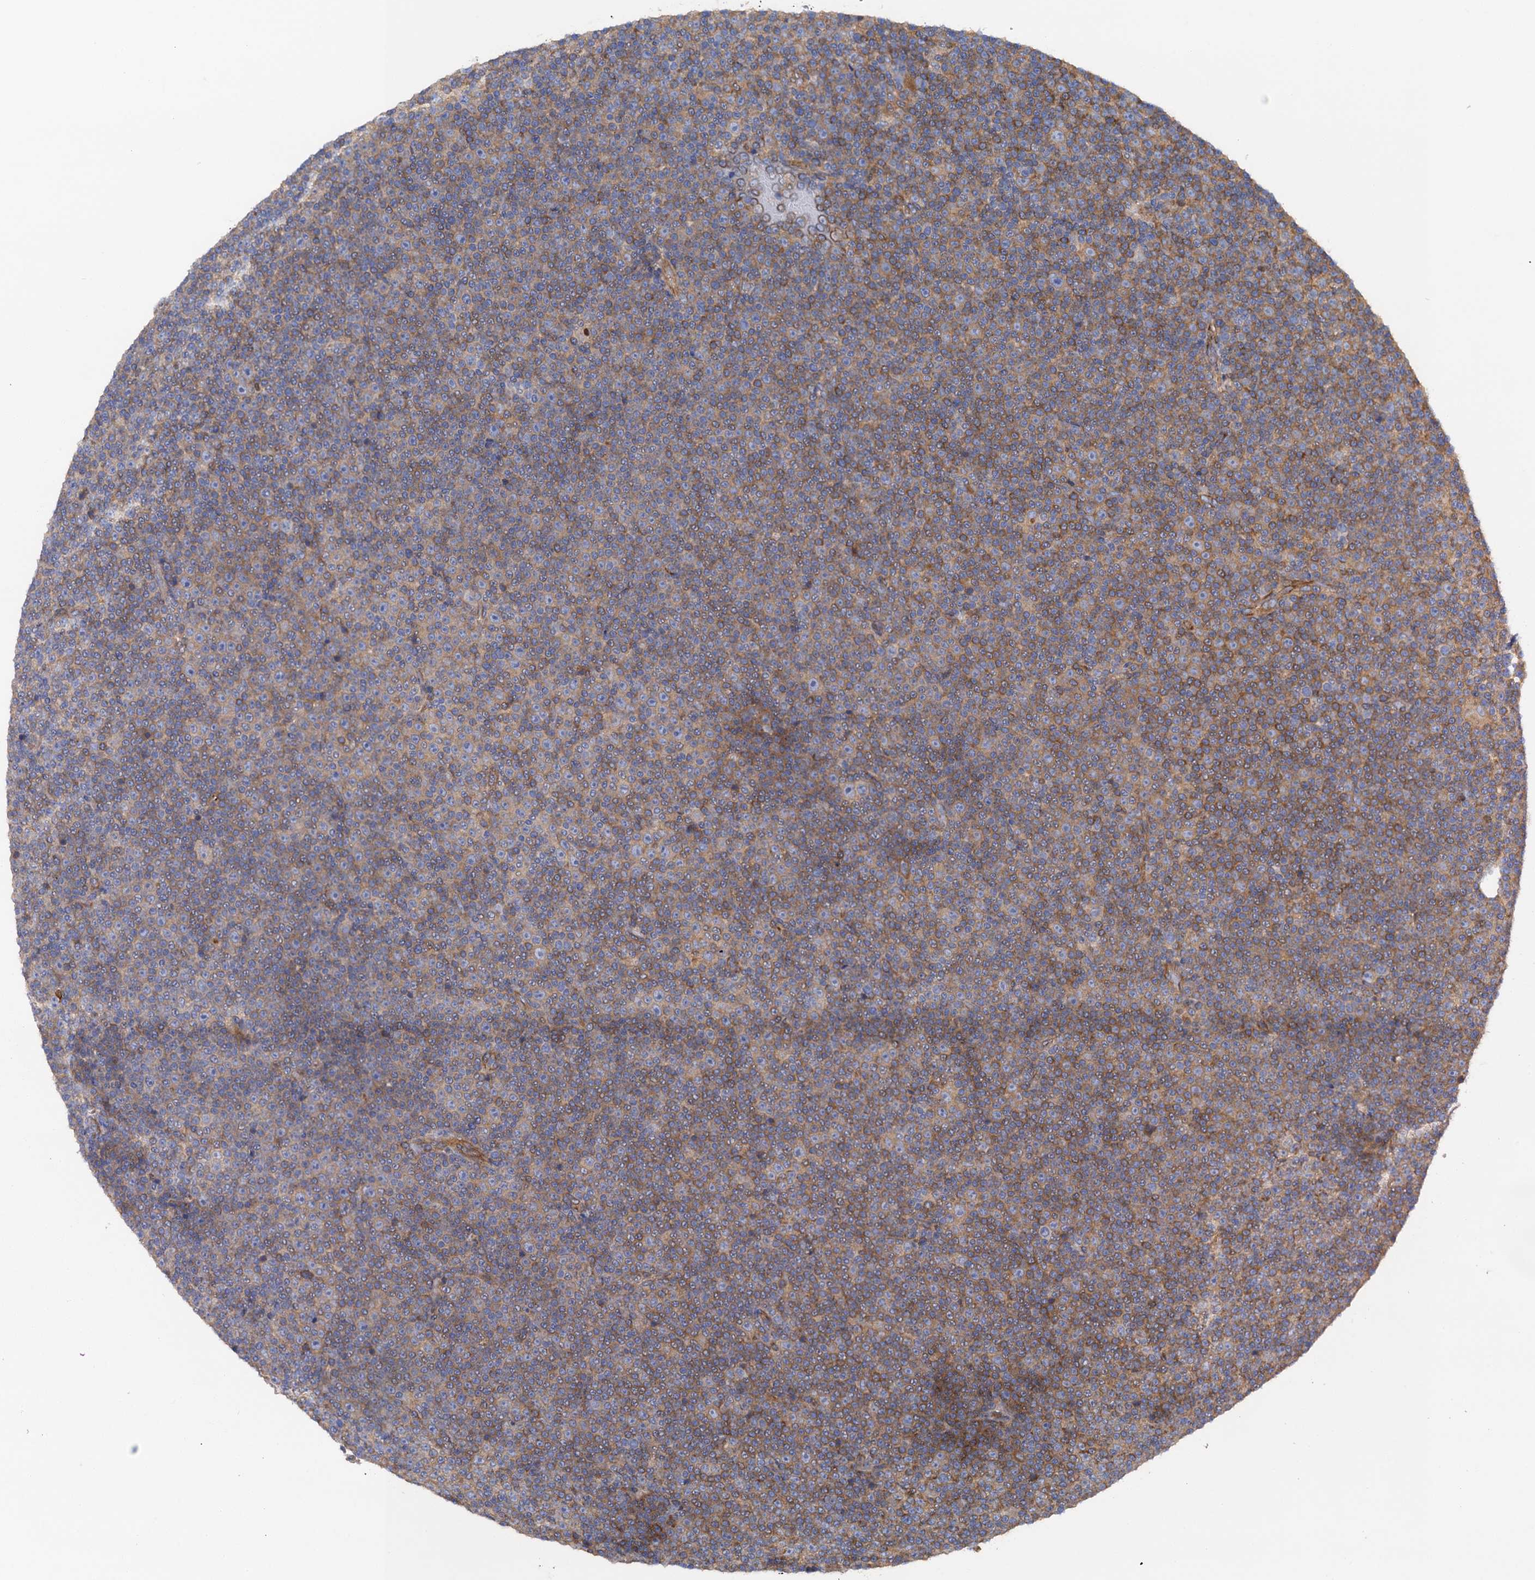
{"staining": {"intensity": "weak", "quantity": "<25%", "location": "cytoplasmic/membranous"}, "tissue": "lymphoma", "cell_type": "Tumor cells", "image_type": "cancer", "snomed": [{"axis": "morphology", "description": "Malignant lymphoma, non-Hodgkin's type, Low grade"}, {"axis": "topography", "description": "Lymph node"}], "caption": "DAB immunohistochemical staining of human malignant lymphoma, non-Hodgkin's type (low-grade) shows no significant expression in tumor cells.", "gene": "MRPL48", "patient": {"sex": "female", "age": 67}}